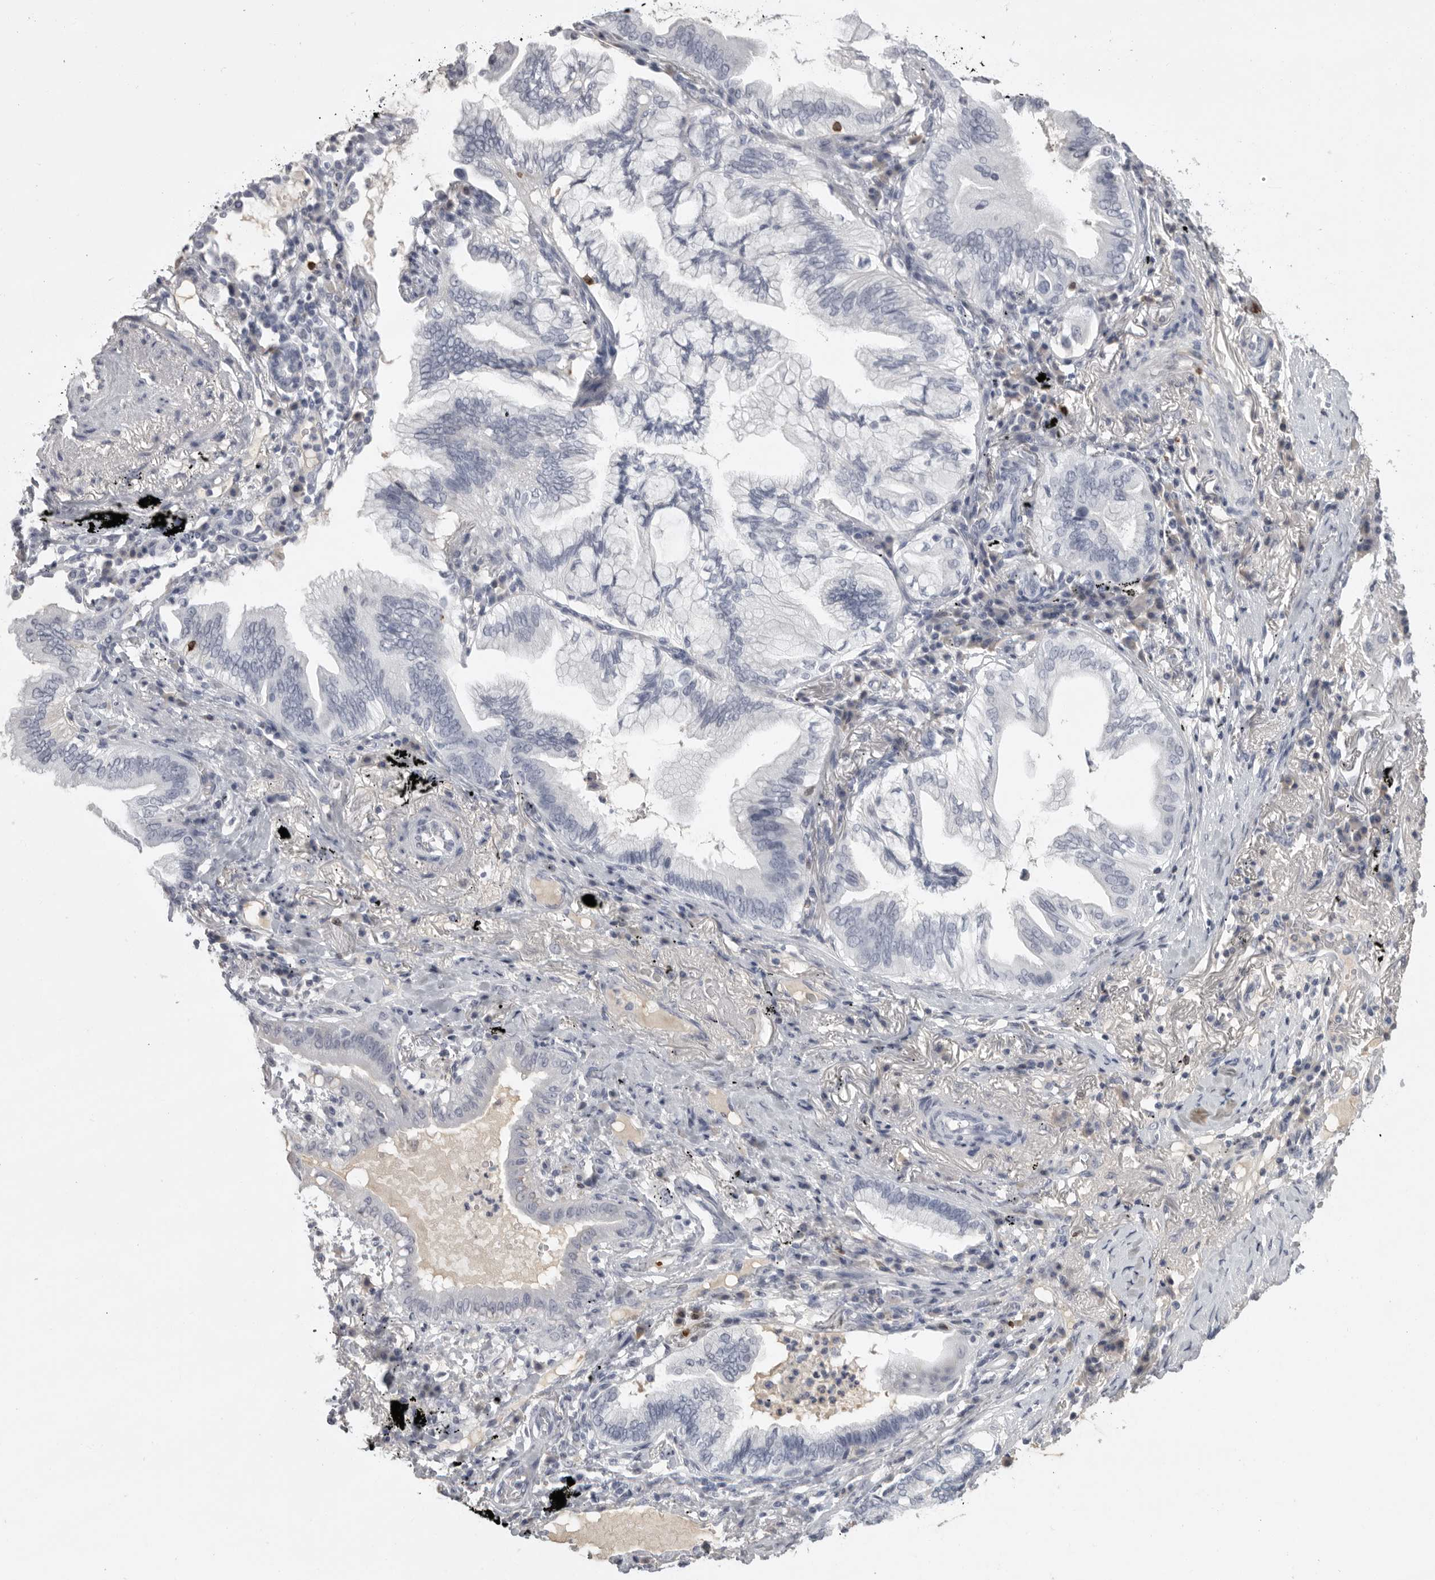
{"staining": {"intensity": "negative", "quantity": "none", "location": "none"}, "tissue": "lung cancer", "cell_type": "Tumor cells", "image_type": "cancer", "snomed": [{"axis": "morphology", "description": "Adenocarcinoma, NOS"}, {"axis": "topography", "description": "Lung"}], "caption": "Immunohistochemistry photomicrograph of human adenocarcinoma (lung) stained for a protein (brown), which displays no expression in tumor cells.", "gene": "GNLY", "patient": {"sex": "female", "age": 70}}